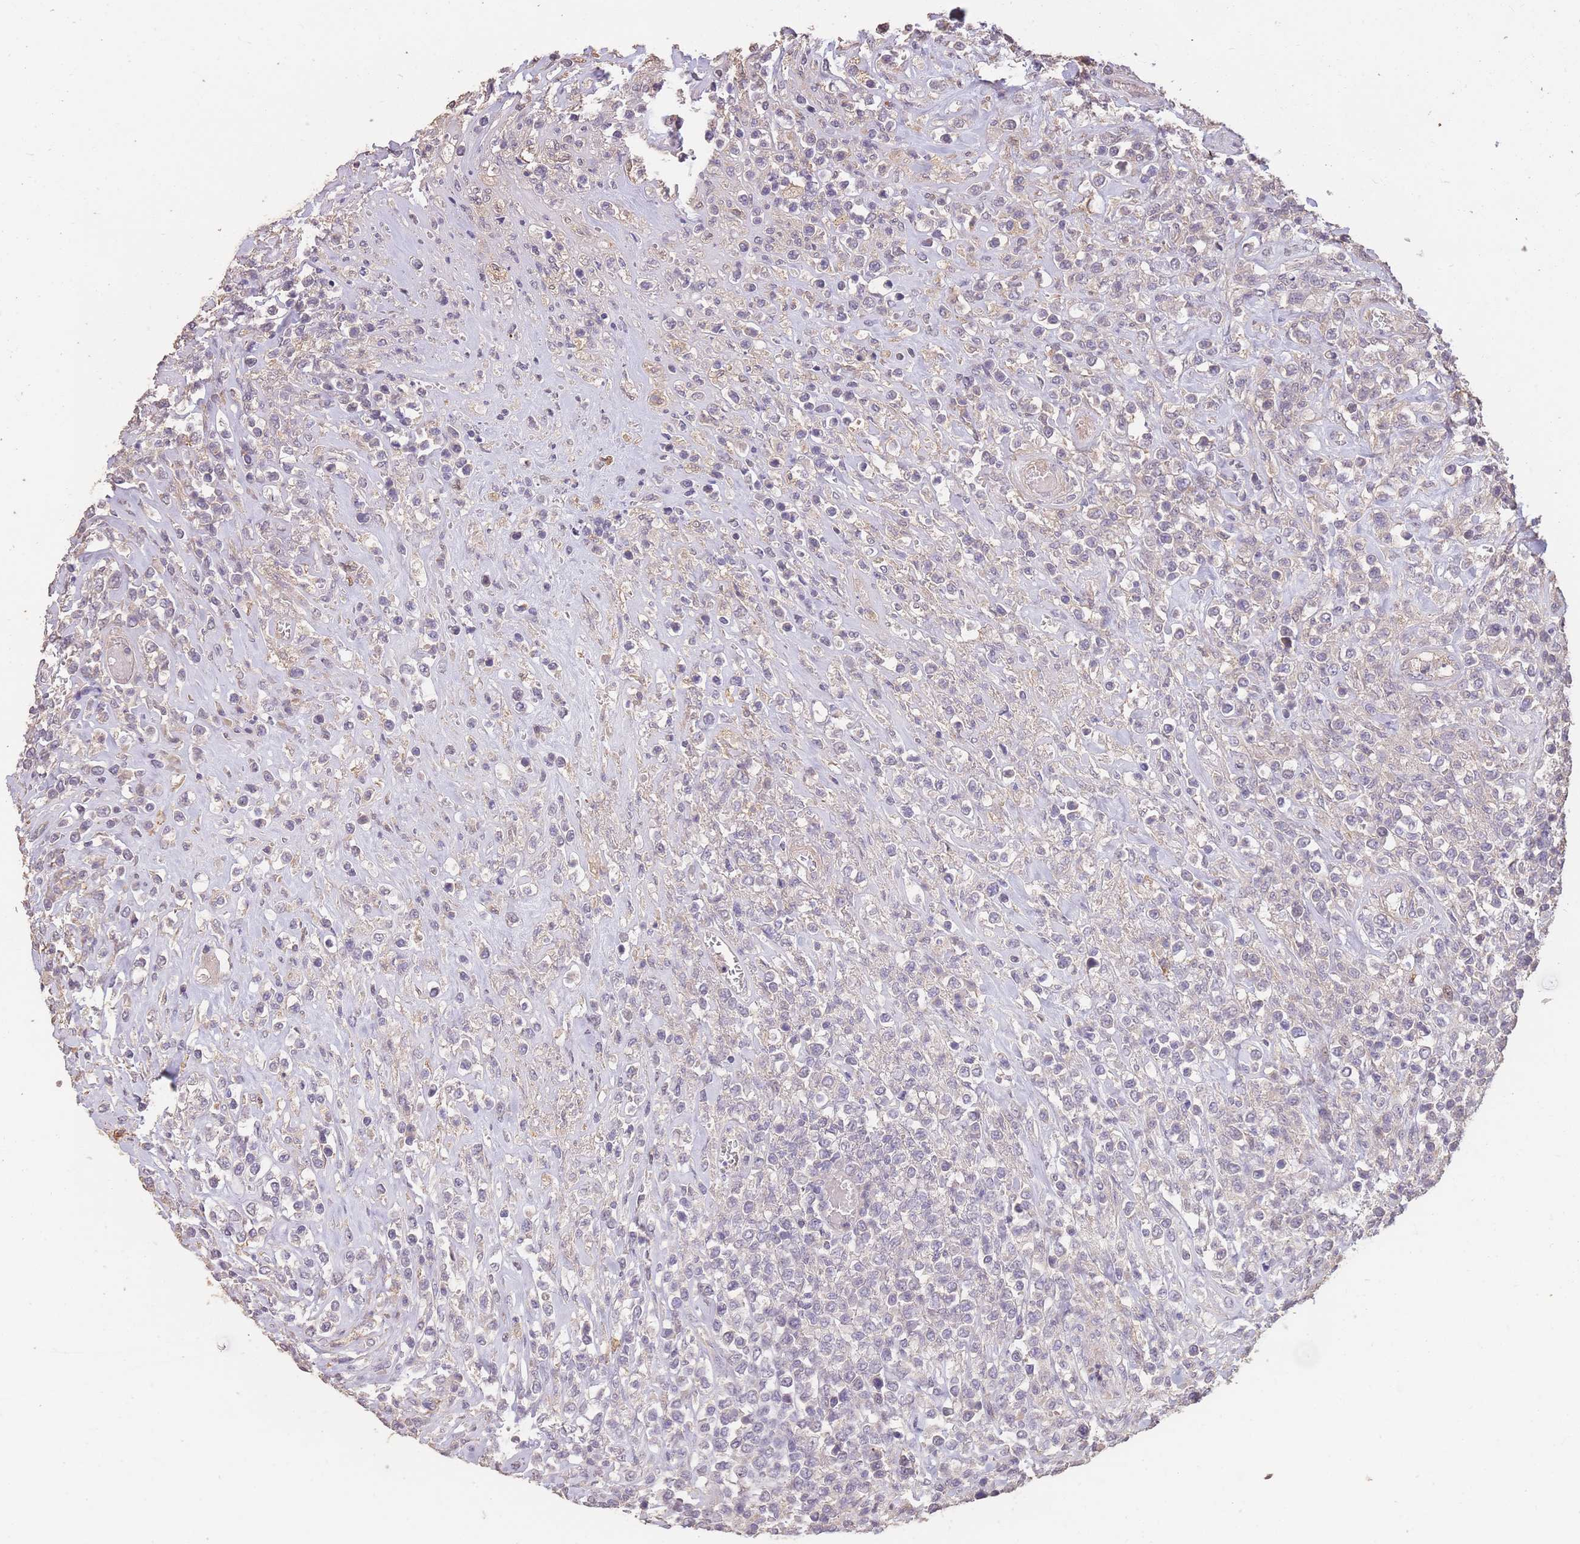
{"staining": {"intensity": "negative", "quantity": "none", "location": "none"}, "tissue": "lymphoma", "cell_type": "Tumor cells", "image_type": "cancer", "snomed": [{"axis": "morphology", "description": "Malignant lymphoma, non-Hodgkin's type, High grade"}, {"axis": "topography", "description": "Soft tissue"}], "caption": "Tumor cells are negative for protein expression in human lymphoma.", "gene": "NLRC4", "patient": {"sex": "female", "age": 56}}